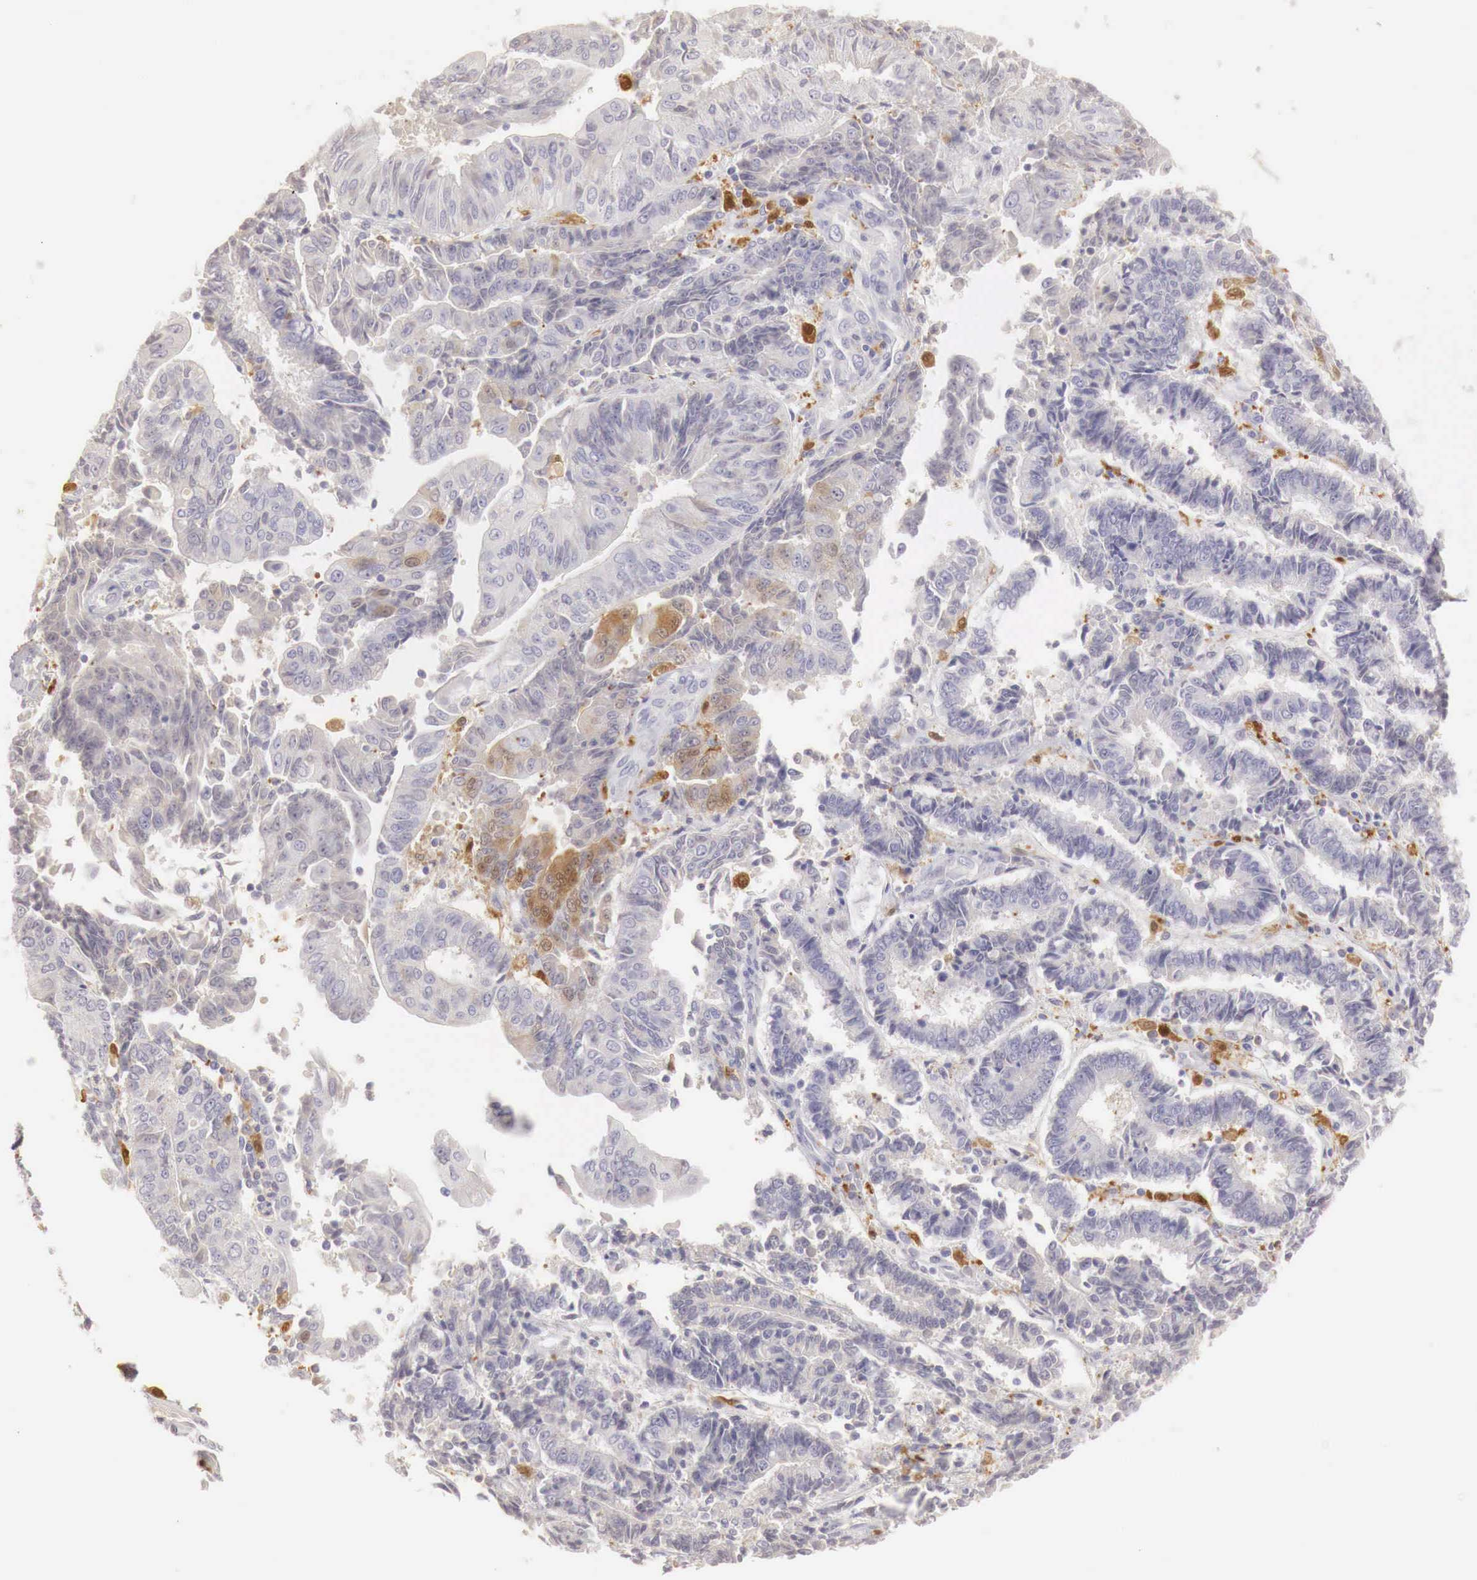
{"staining": {"intensity": "weak", "quantity": "<25%", "location": "cytoplasmic/membranous"}, "tissue": "endometrial cancer", "cell_type": "Tumor cells", "image_type": "cancer", "snomed": [{"axis": "morphology", "description": "Adenocarcinoma, NOS"}, {"axis": "topography", "description": "Endometrium"}], "caption": "This photomicrograph is of adenocarcinoma (endometrial) stained with immunohistochemistry (IHC) to label a protein in brown with the nuclei are counter-stained blue. There is no expression in tumor cells.", "gene": "RENBP", "patient": {"sex": "female", "age": 75}}